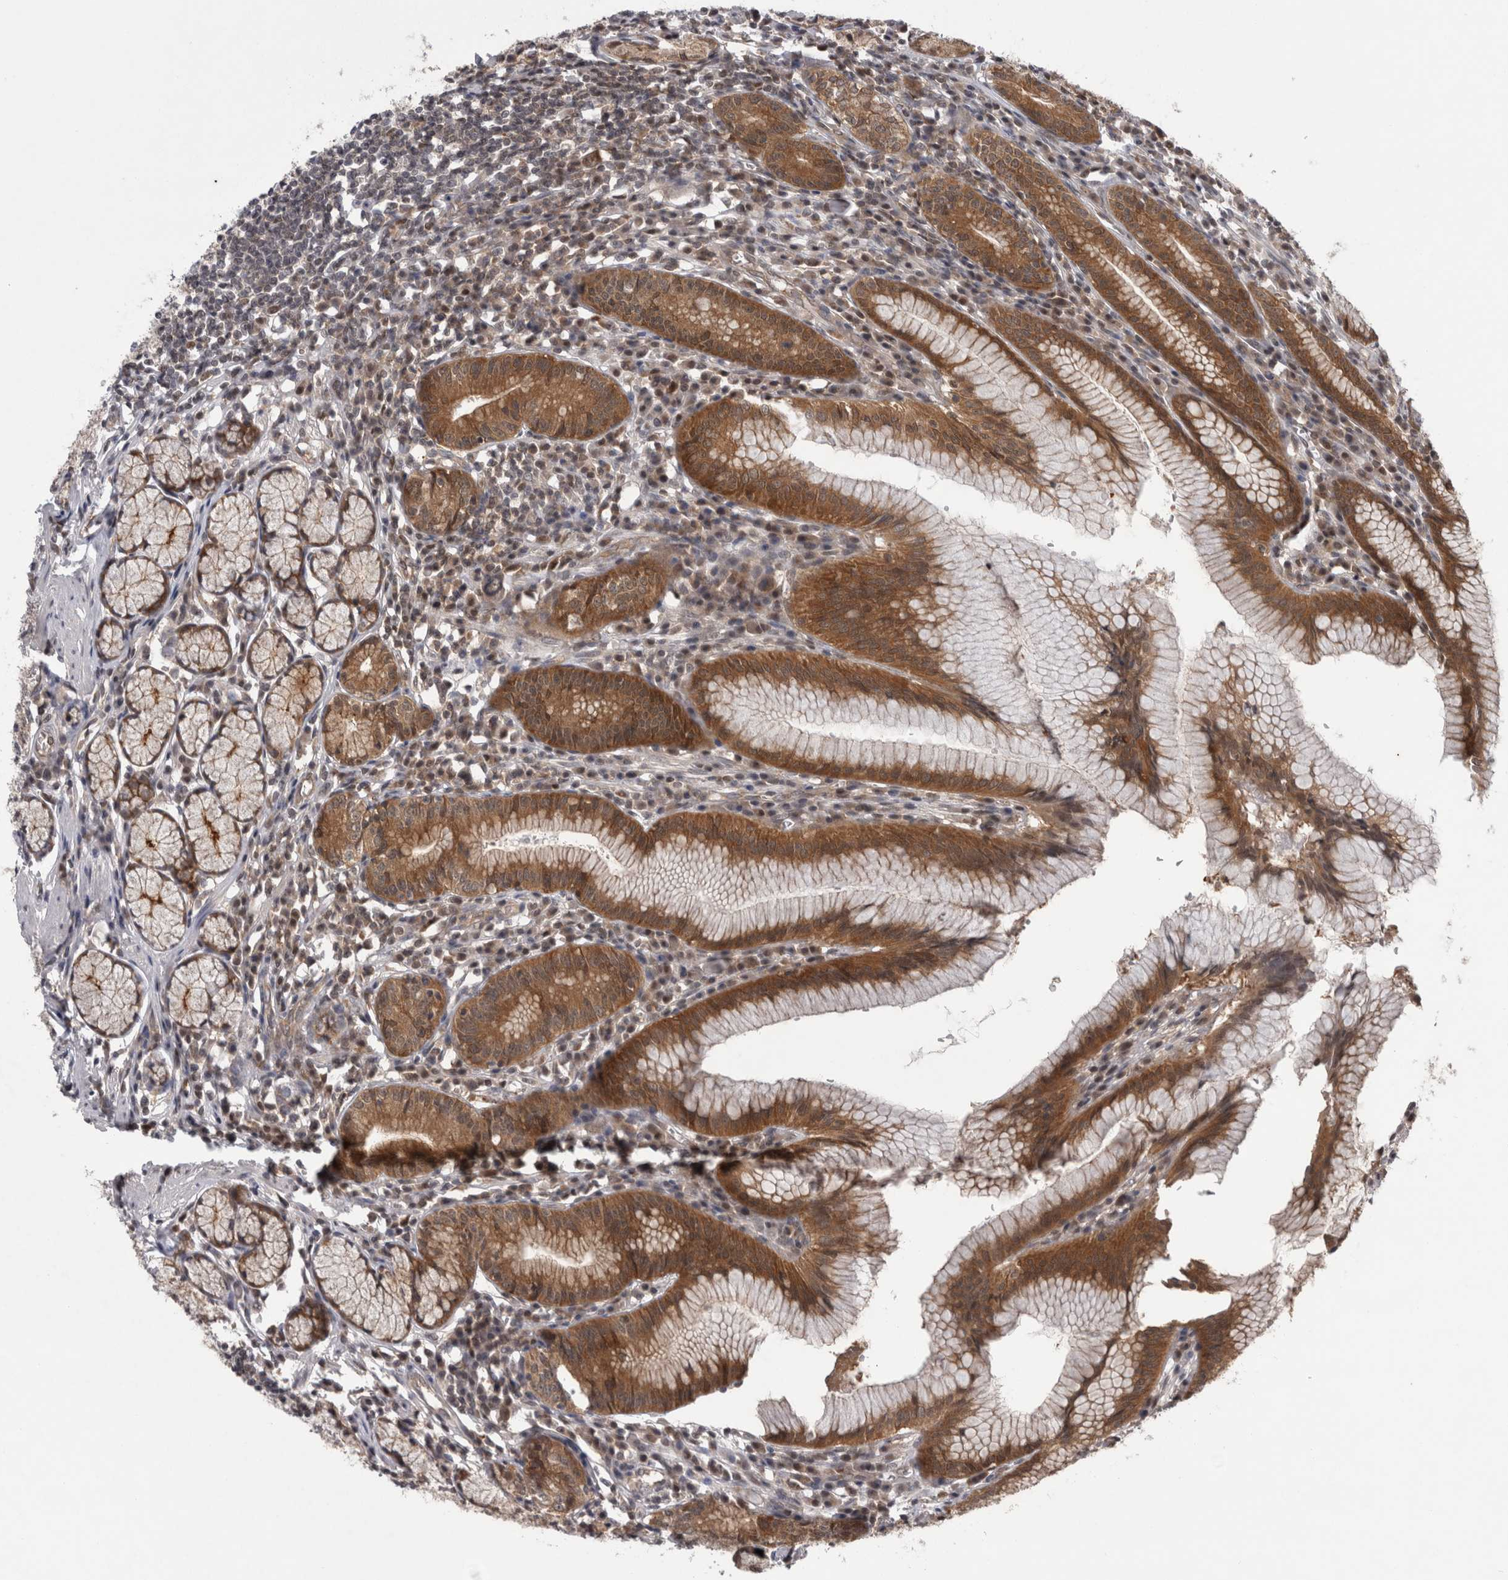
{"staining": {"intensity": "strong", "quantity": ">75%", "location": "cytoplasmic/membranous"}, "tissue": "stomach", "cell_type": "Glandular cells", "image_type": "normal", "snomed": [{"axis": "morphology", "description": "Normal tissue, NOS"}, {"axis": "topography", "description": "Stomach"}], "caption": "A brown stain labels strong cytoplasmic/membranous expression of a protein in glandular cells of unremarkable stomach. The staining was performed using DAB to visualize the protein expression in brown, while the nuclei were stained in blue with hematoxylin (Magnification: 20x).", "gene": "PSMB2", "patient": {"sex": "male", "age": 55}}